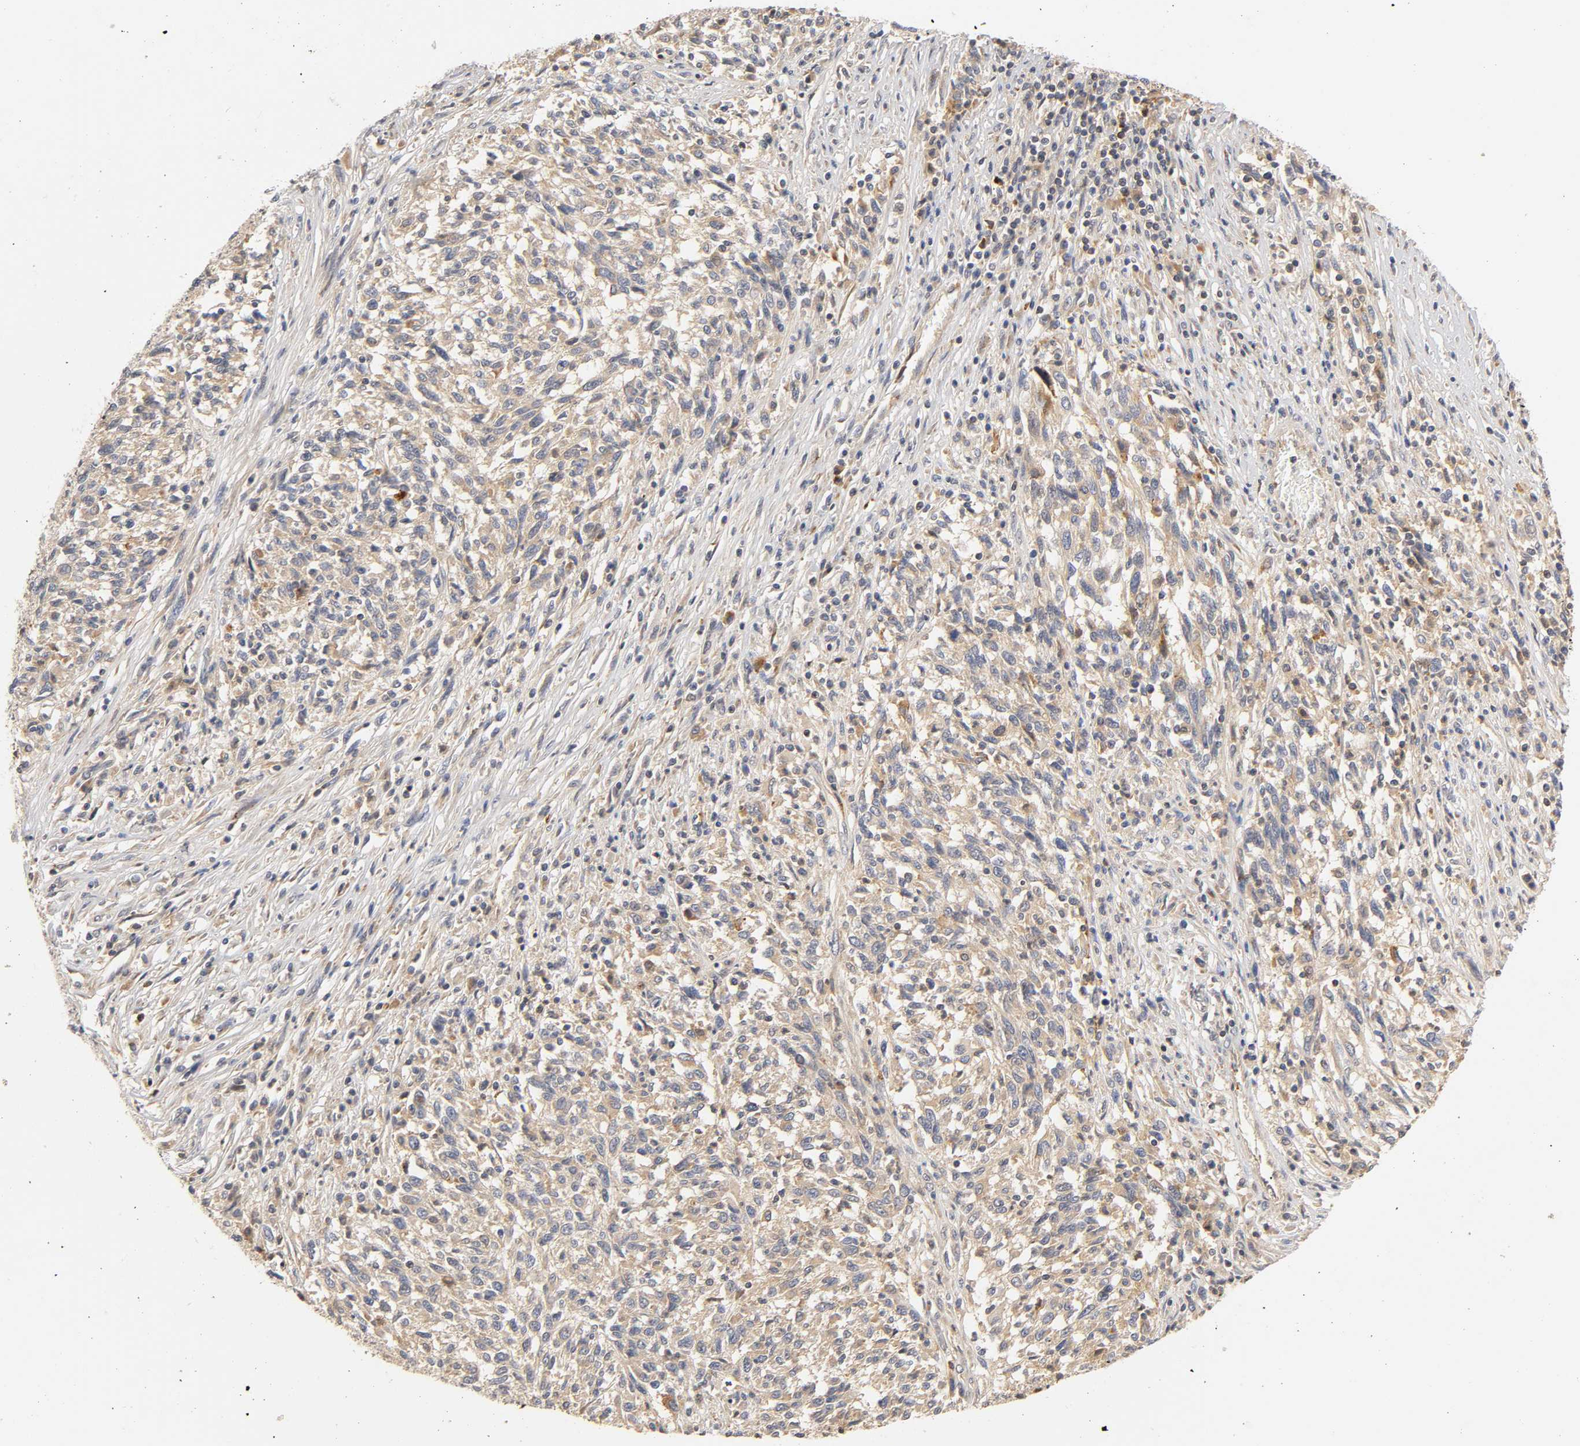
{"staining": {"intensity": "weak", "quantity": ">75%", "location": "cytoplasmic/membranous"}, "tissue": "melanoma", "cell_type": "Tumor cells", "image_type": "cancer", "snomed": [{"axis": "morphology", "description": "Malignant melanoma, Metastatic site"}, {"axis": "topography", "description": "Lymph node"}], "caption": "Protein expression analysis of human malignant melanoma (metastatic site) reveals weak cytoplasmic/membranous staining in about >75% of tumor cells. The staining was performed using DAB (3,3'-diaminobenzidine) to visualize the protein expression in brown, while the nuclei were stained in blue with hematoxylin (Magnification: 20x).", "gene": "RHOA", "patient": {"sex": "male", "age": 61}}